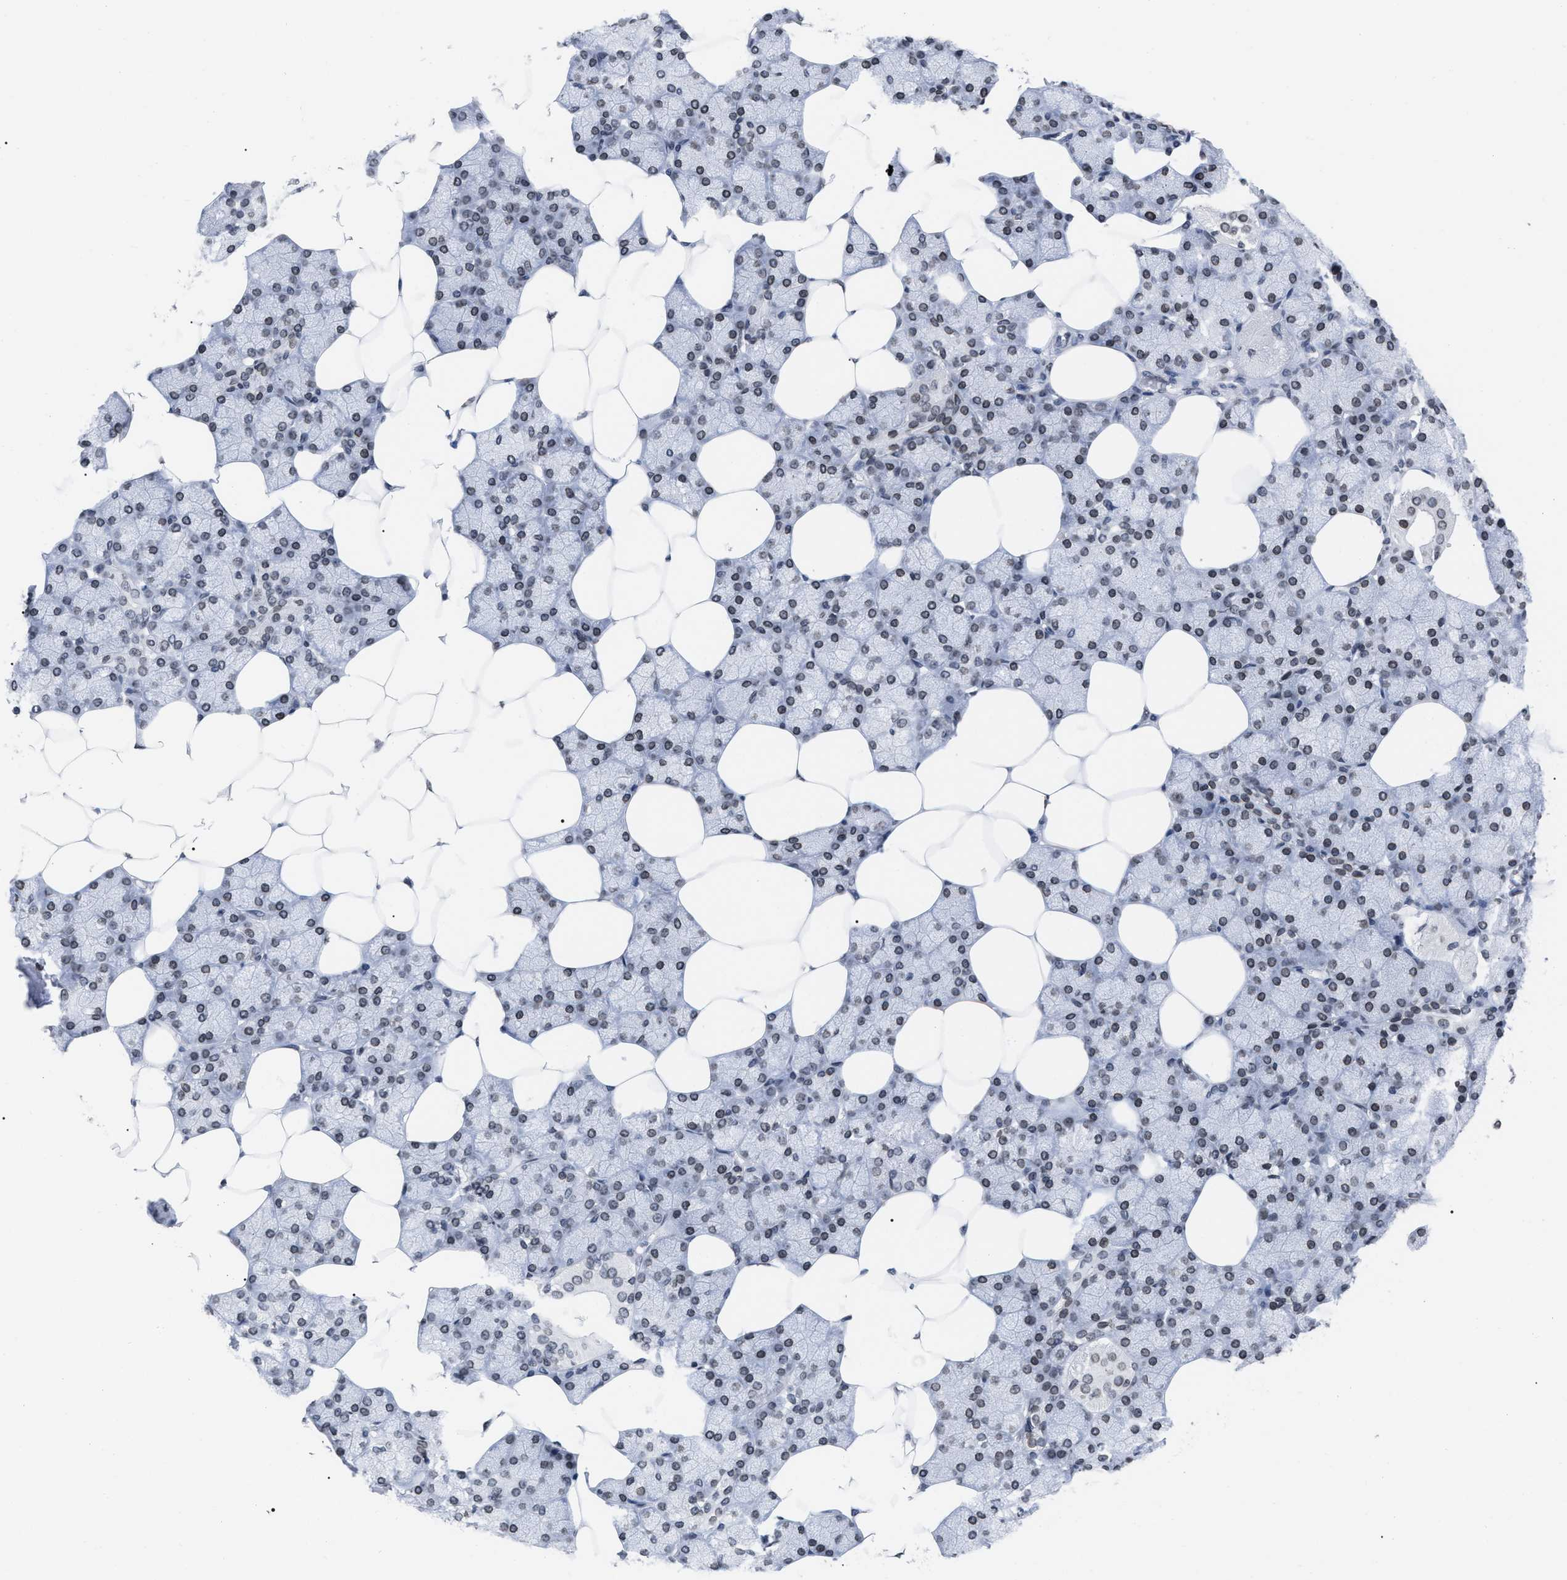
{"staining": {"intensity": "weak", "quantity": "<25%", "location": "cytoplasmic/membranous,nuclear"}, "tissue": "salivary gland", "cell_type": "Glandular cells", "image_type": "normal", "snomed": [{"axis": "morphology", "description": "Normal tissue, NOS"}, {"axis": "topography", "description": "Salivary gland"}], "caption": "A photomicrograph of human salivary gland is negative for staining in glandular cells. Brightfield microscopy of immunohistochemistry (IHC) stained with DAB (3,3'-diaminobenzidine) (brown) and hematoxylin (blue), captured at high magnification.", "gene": "TPR", "patient": {"sex": "male", "age": 62}}